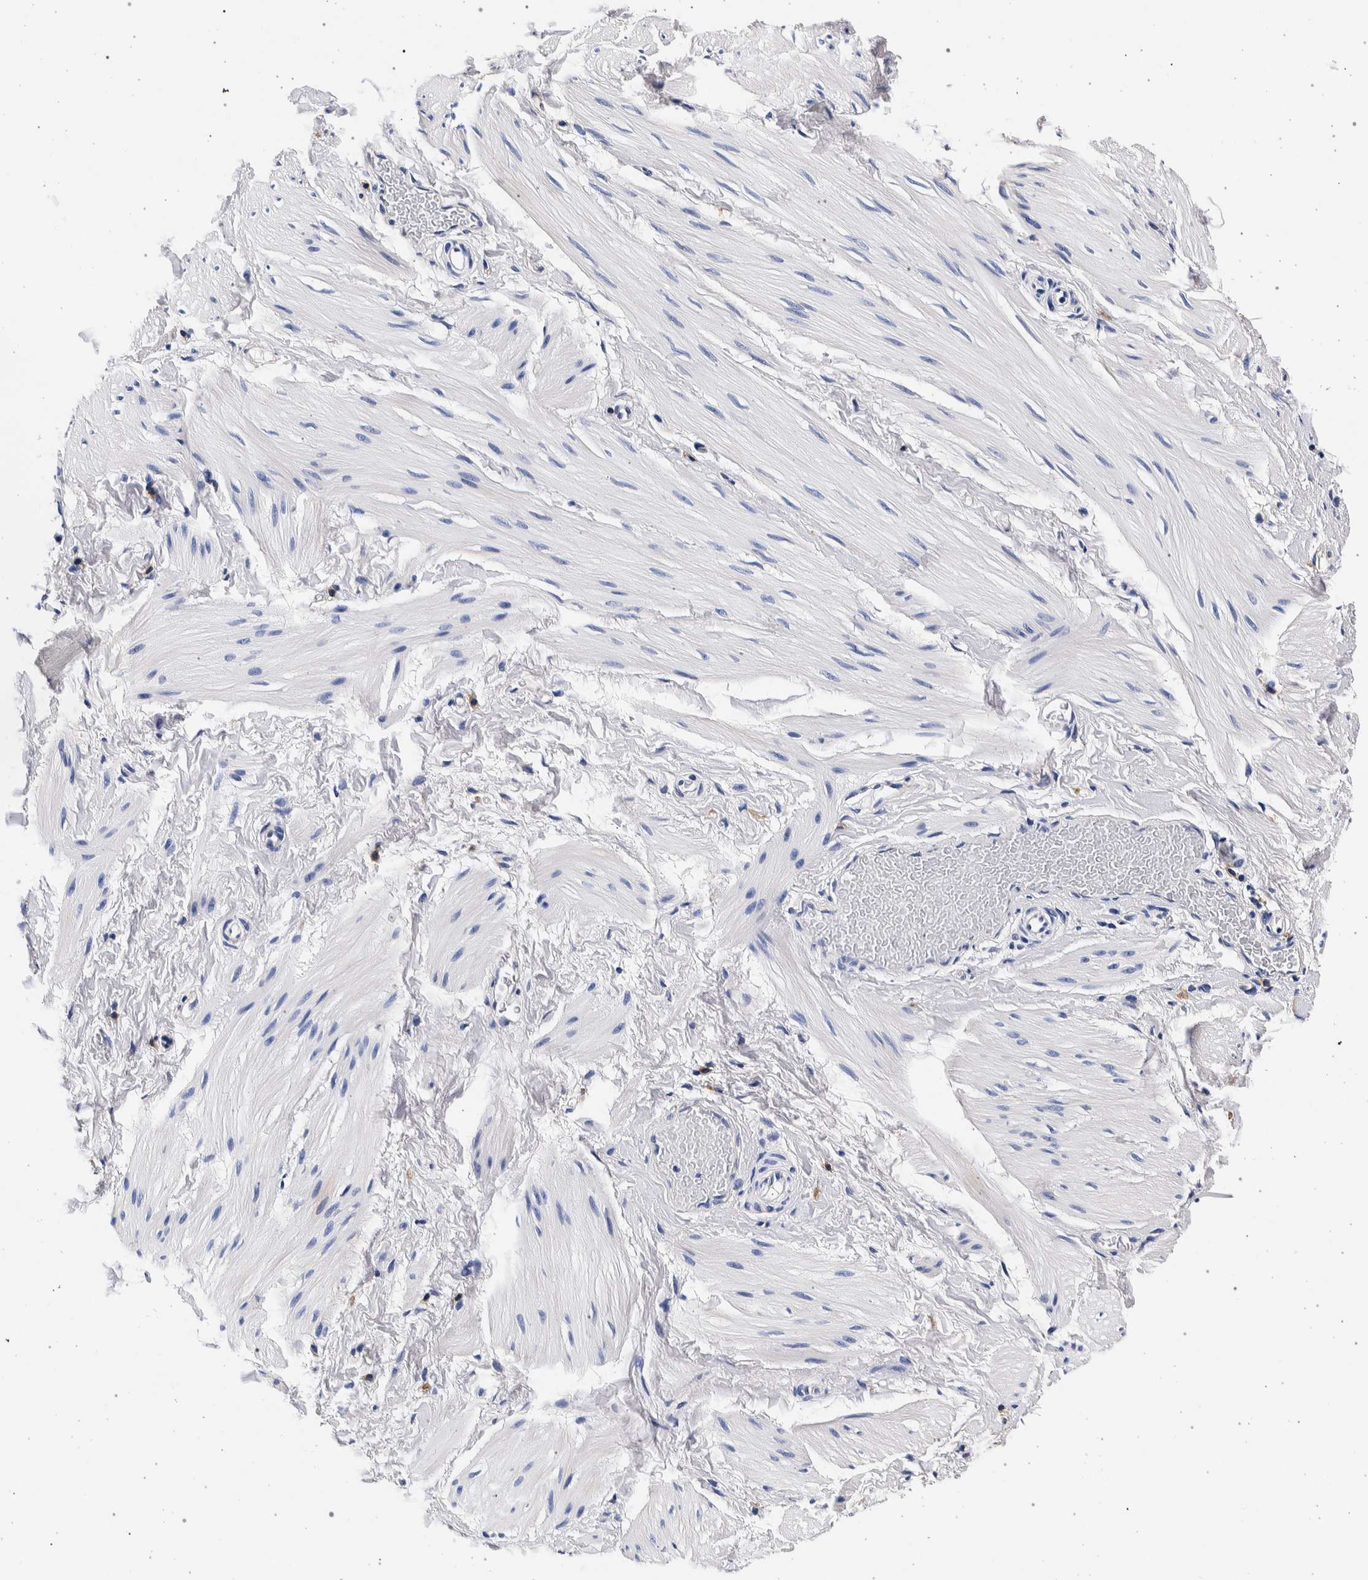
{"staining": {"intensity": "negative", "quantity": "none", "location": "none"}, "tissue": "smooth muscle", "cell_type": "Smooth muscle cells", "image_type": "normal", "snomed": [{"axis": "morphology", "description": "Normal tissue, NOS"}, {"axis": "topography", "description": "Smooth muscle"}], "caption": "Smooth muscle was stained to show a protein in brown. There is no significant positivity in smooth muscle cells. Brightfield microscopy of immunohistochemistry stained with DAB (brown) and hematoxylin (blue), captured at high magnification.", "gene": "NIBAN2", "patient": {"sex": "male", "age": 16}}